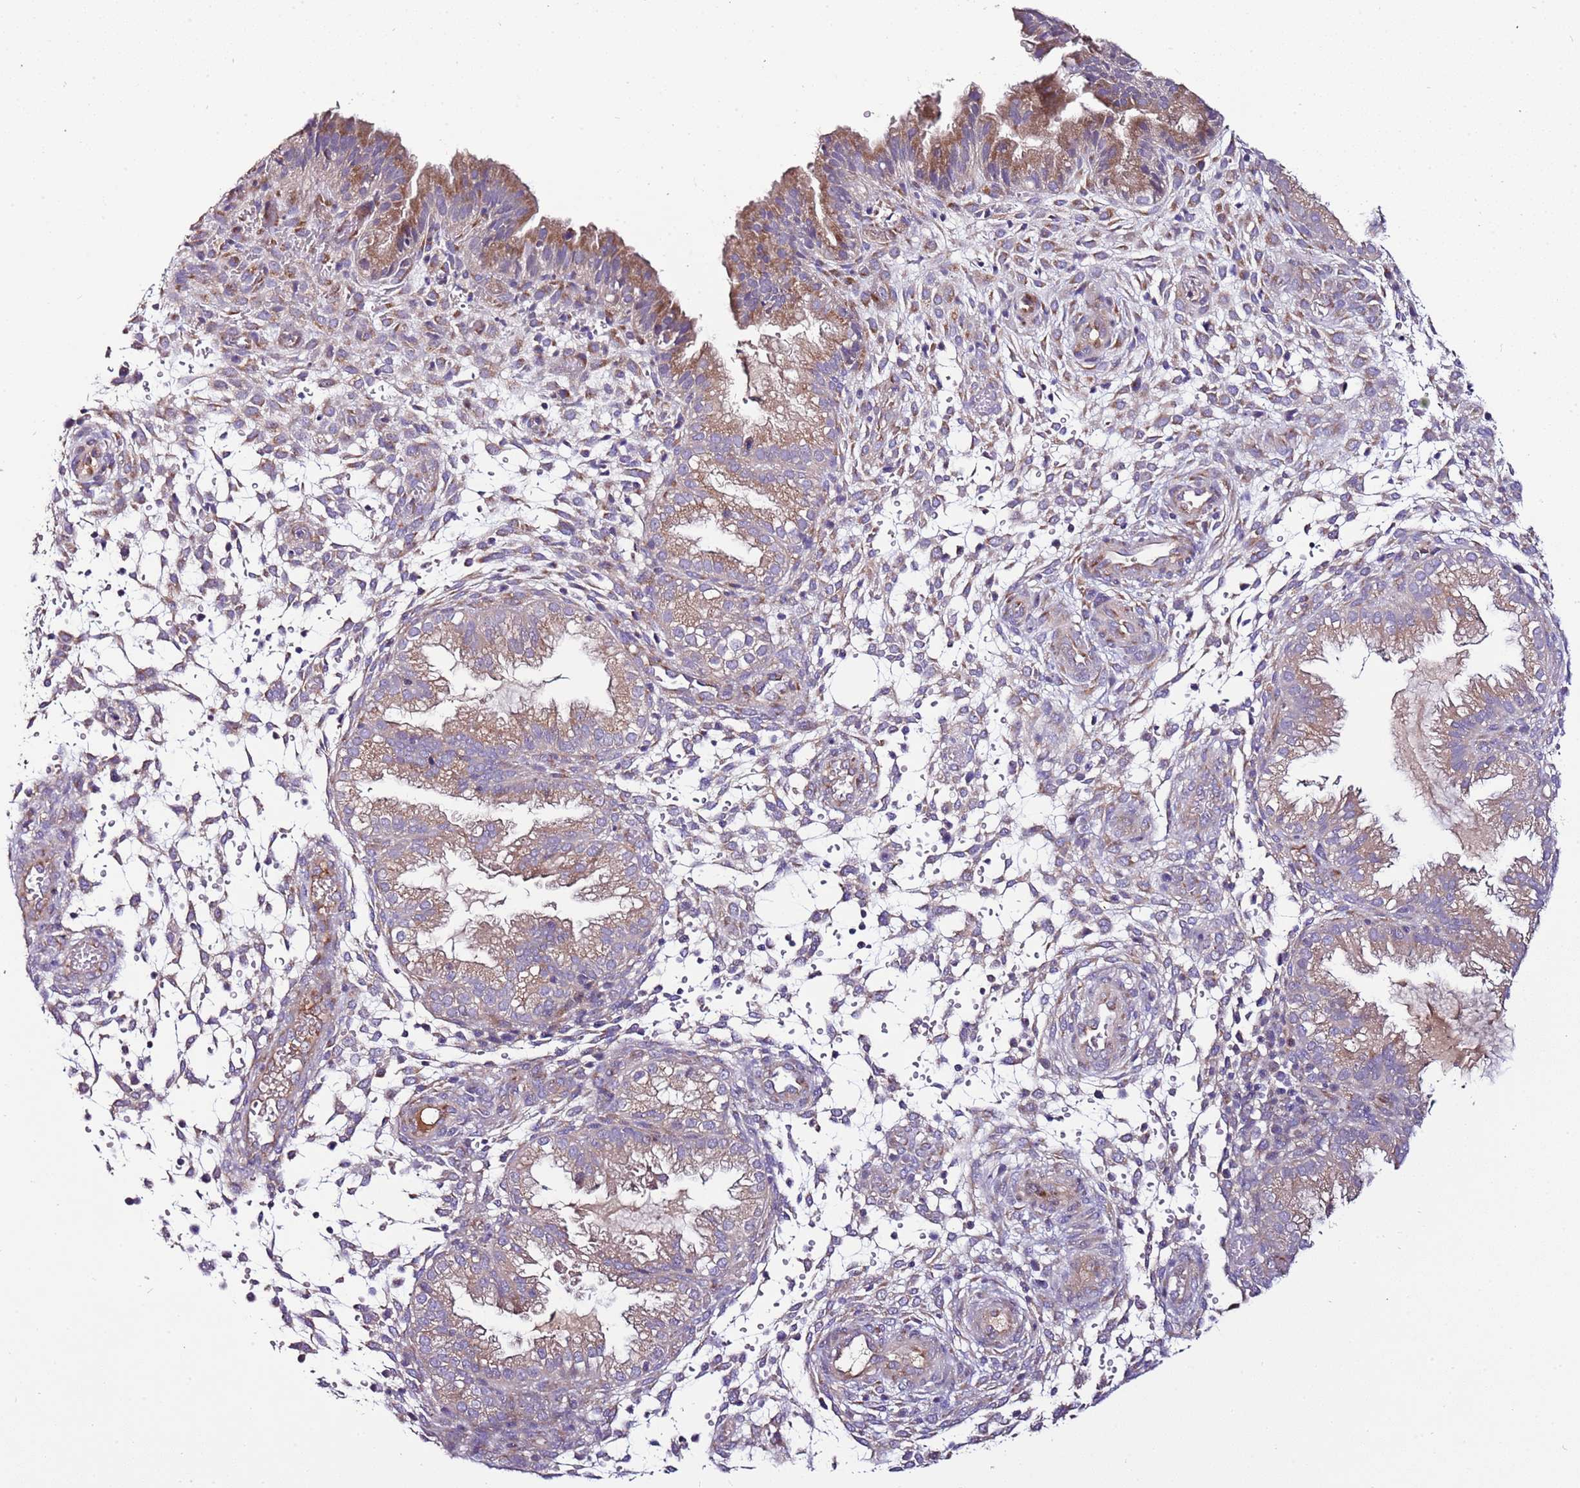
{"staining": {"intensity": "negative", "quantity": "none", "location": "none"}, "tissue": "endometrium", "cell_type": "Cells in endometrial stroma", "image_type": "normal", "snomed": [{"axis": "morphology", "description": "Normal tissue, NOS"}, {"axis": "topography", "description": "Endometrium"}], "caption": "This histopathology image is of unremarkable endometrium stained with immunohistochemistry to label a protein in brown with the nuclei are counter-stained blue. There is no staining in cells in endometrial stroma. (Brightfield microscopy of DAB (3,3'-diaminobenzidine) IHC at high magnification).", "gene": "FAM20A", "patient": {"sex": "female", "age": 33}}